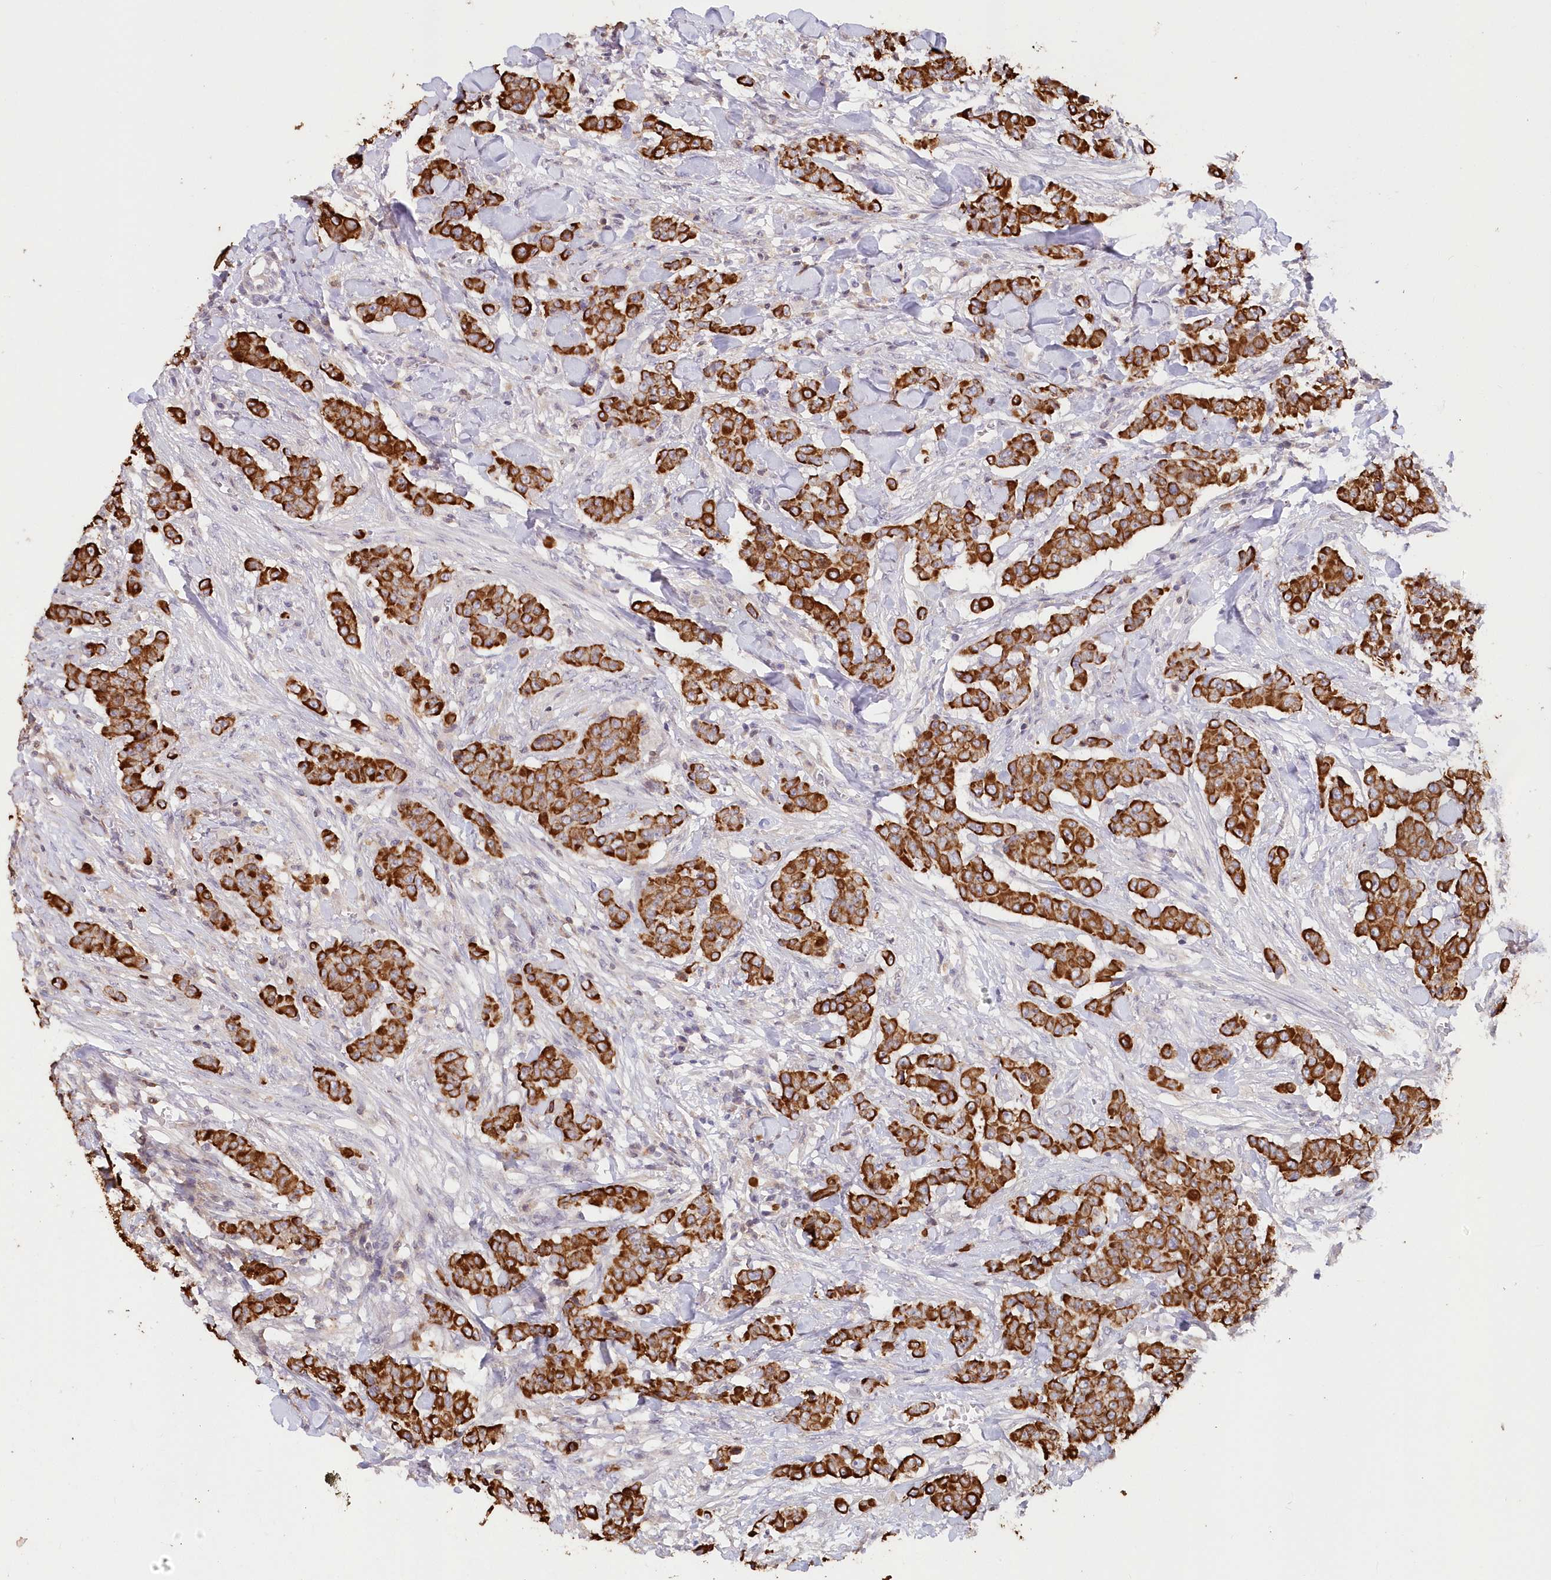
{"staining": {"intensity": "strong", "quantity": ">75%", "location": "cytoplasmic/membranous"}, "tissue": "breast cancer", "cell_type": "Tumor cells", "image_type": "cancer", "snomed": [{"axis": "morphology", "description": "Duct carcinoma"}, {"axis": "topography", "description": "Breast"}], "caption": "Protein analysis of breast cancer tissue exhibits strong cytoplasmic/membranous positivity in about >75% of tumor cells. The staining is performed using DAB (3,3'-diaminobenzidine) brown chromogen to label protein expression. The nuclei are counter-stained blue using hematoxylin.", "gene": "SNED1", "patient": {"sex": "female", "age": 40}}